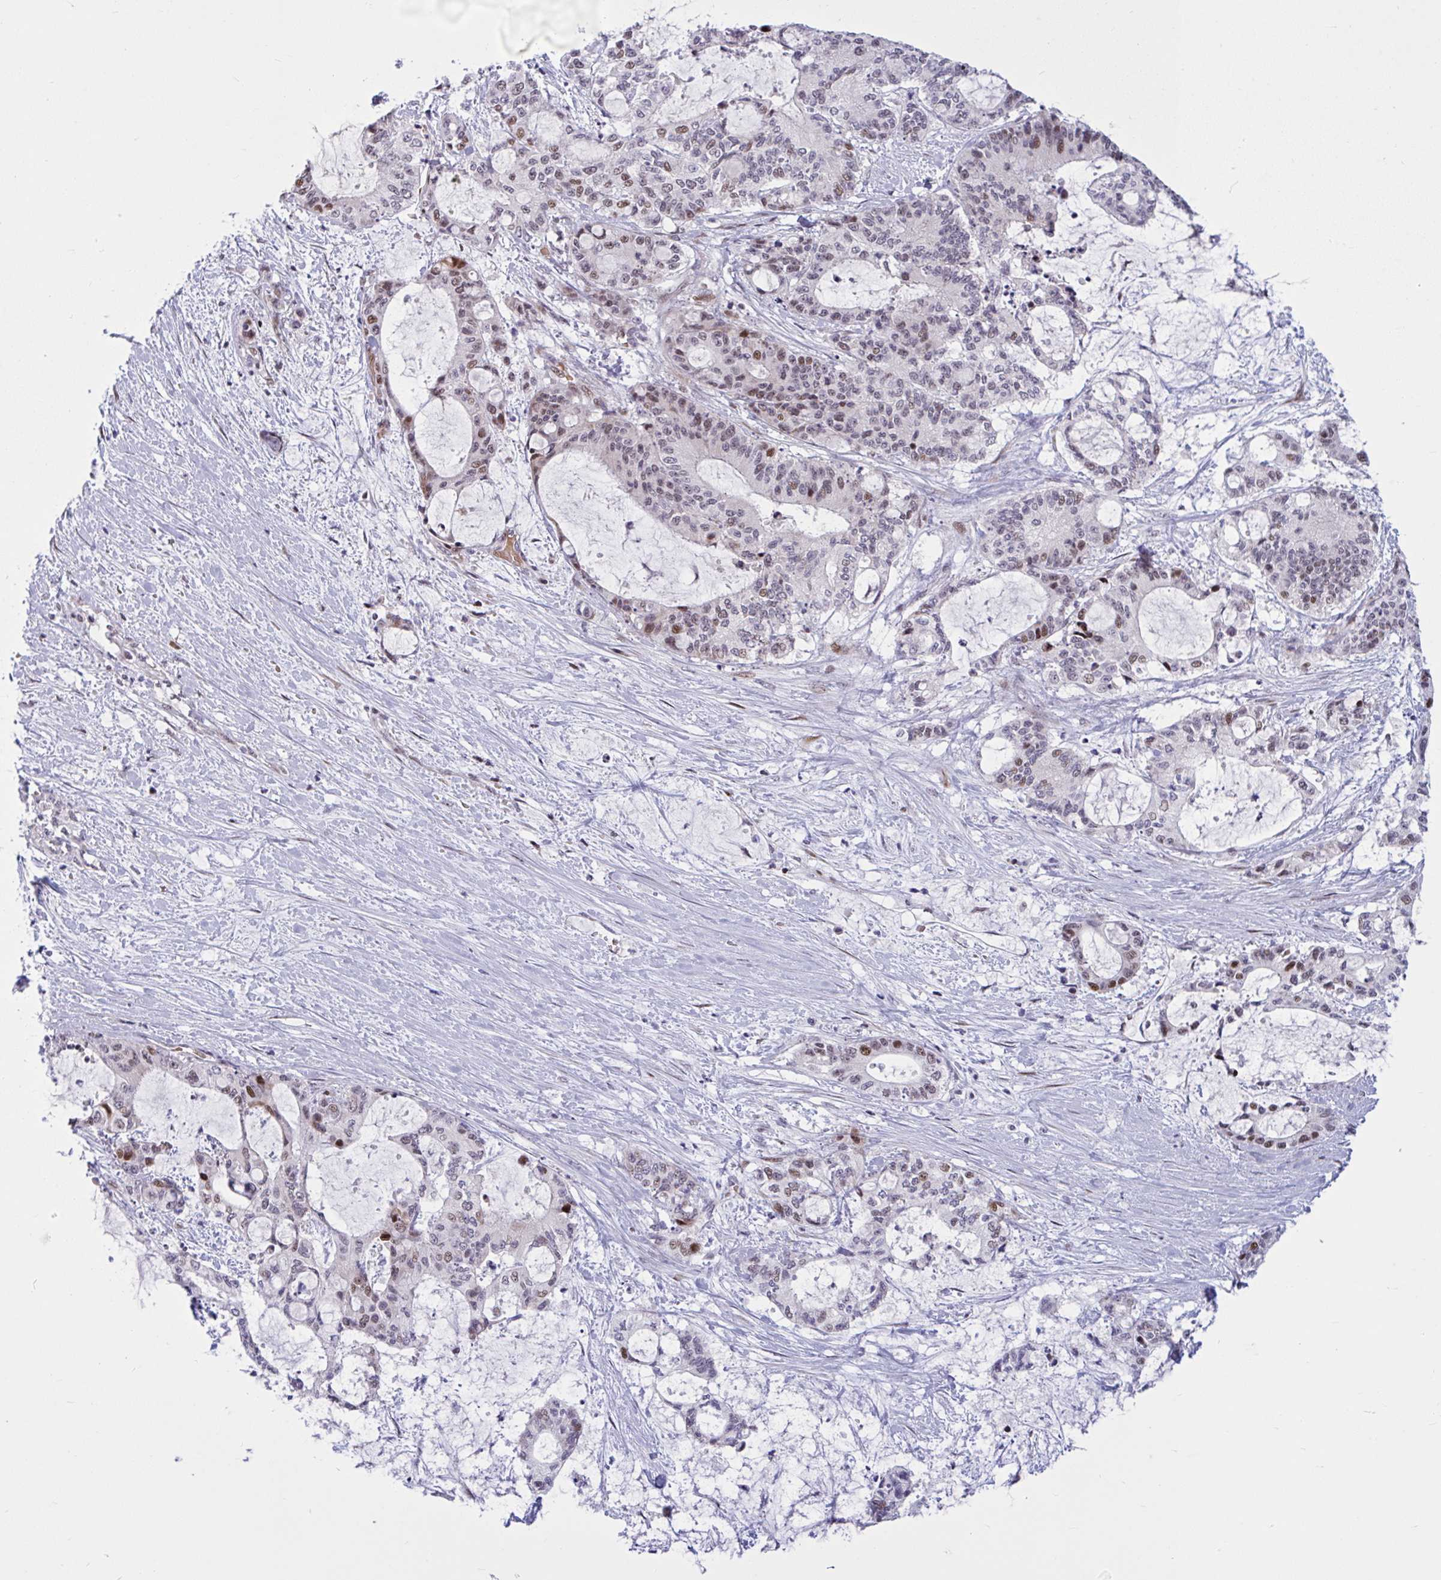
{"staining": {"intensity": "moderate", "quantity": "25%-75%", "location": "nuclear"}, "tissue": "liver cancer", "cell_type": "Tumor cells", "image_type": "cancer", "snomed": [{"axis": "morphology", "description": "Normal tissue, NOS"}, {"axis": "morphology", "description": "Cholangiocarcinoma"}, {"axis": "topography", "description": "Liver"}, {"axis": "topography", "description": "Peripheral nerve tissue"}], "caption": "Immunohistochemistry histopathology image of neoplastic tissue: cholangiocarcinoma (liver) stained using immunohistochemistry exhibits medium levels of moderate protein expression localized specifically in the nuclear of tumor cells, appearing as a nuclear brown color.", "gene": "RBL1", "patient": {"sex": "female", "age": 73}}